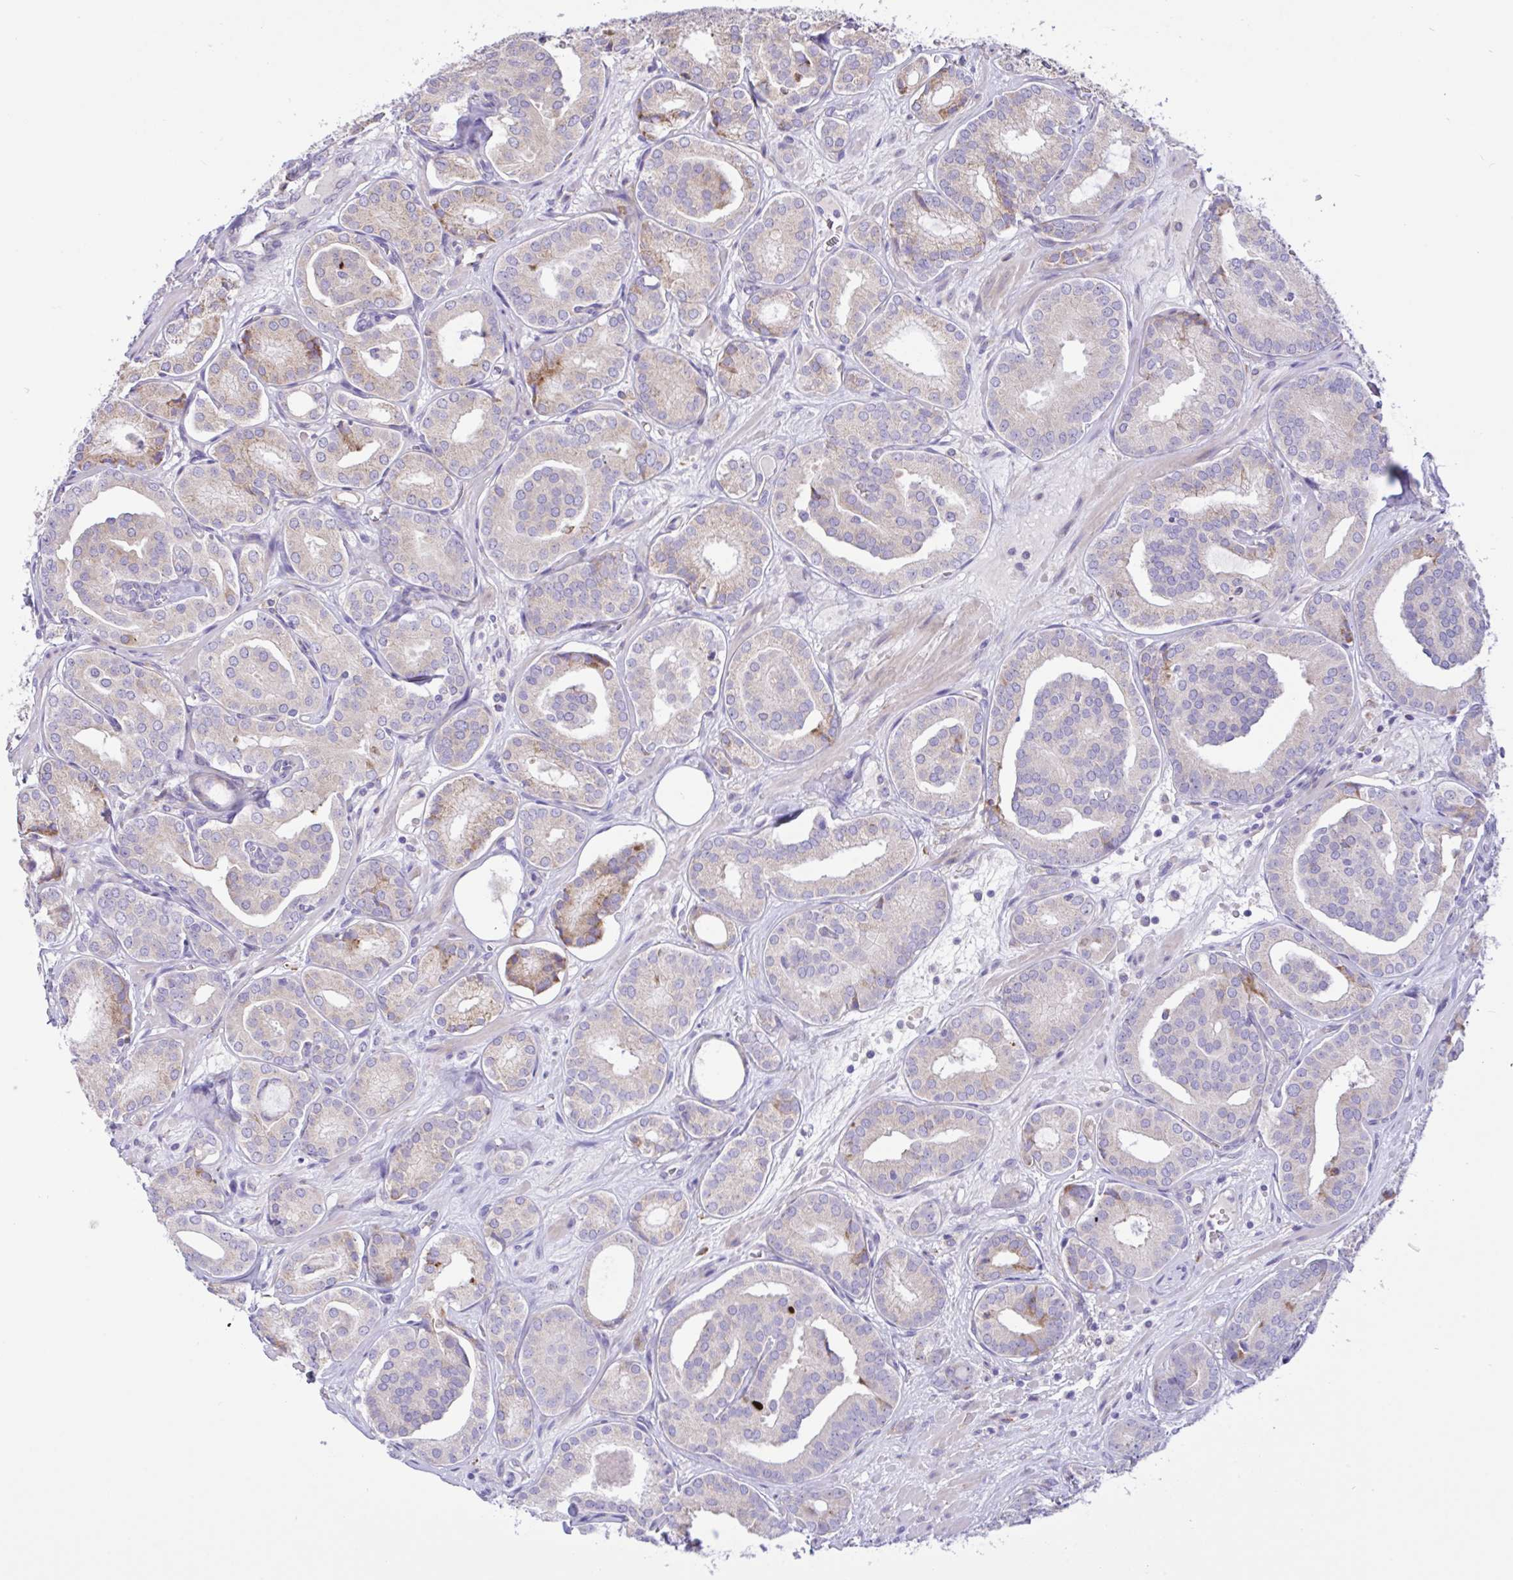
{"staining": {"intensity": "moderate", "quantity": "<25%", "location": "cytoplasmic/membranous"}, "tissue": "prostate cancer", "cell_type": "Tumor cells", "image_type": "cancer", "snomed": [{"axis": "morphology", "description": "Adenocarcinoma, High grade"}, {"axis": "topography", "description": "Prostate"}], "caption": "DAB (3,3'-diaminobenzidine) immunohistochemical staining of human prostate cancer (high-grade adenocarcinoma) demonstrates moderate cytoplasmic/membranous protein positivity in about <25% of tumor cells.", "gene": "DSC3", "patient": {"sex": "male", "age": 66}}